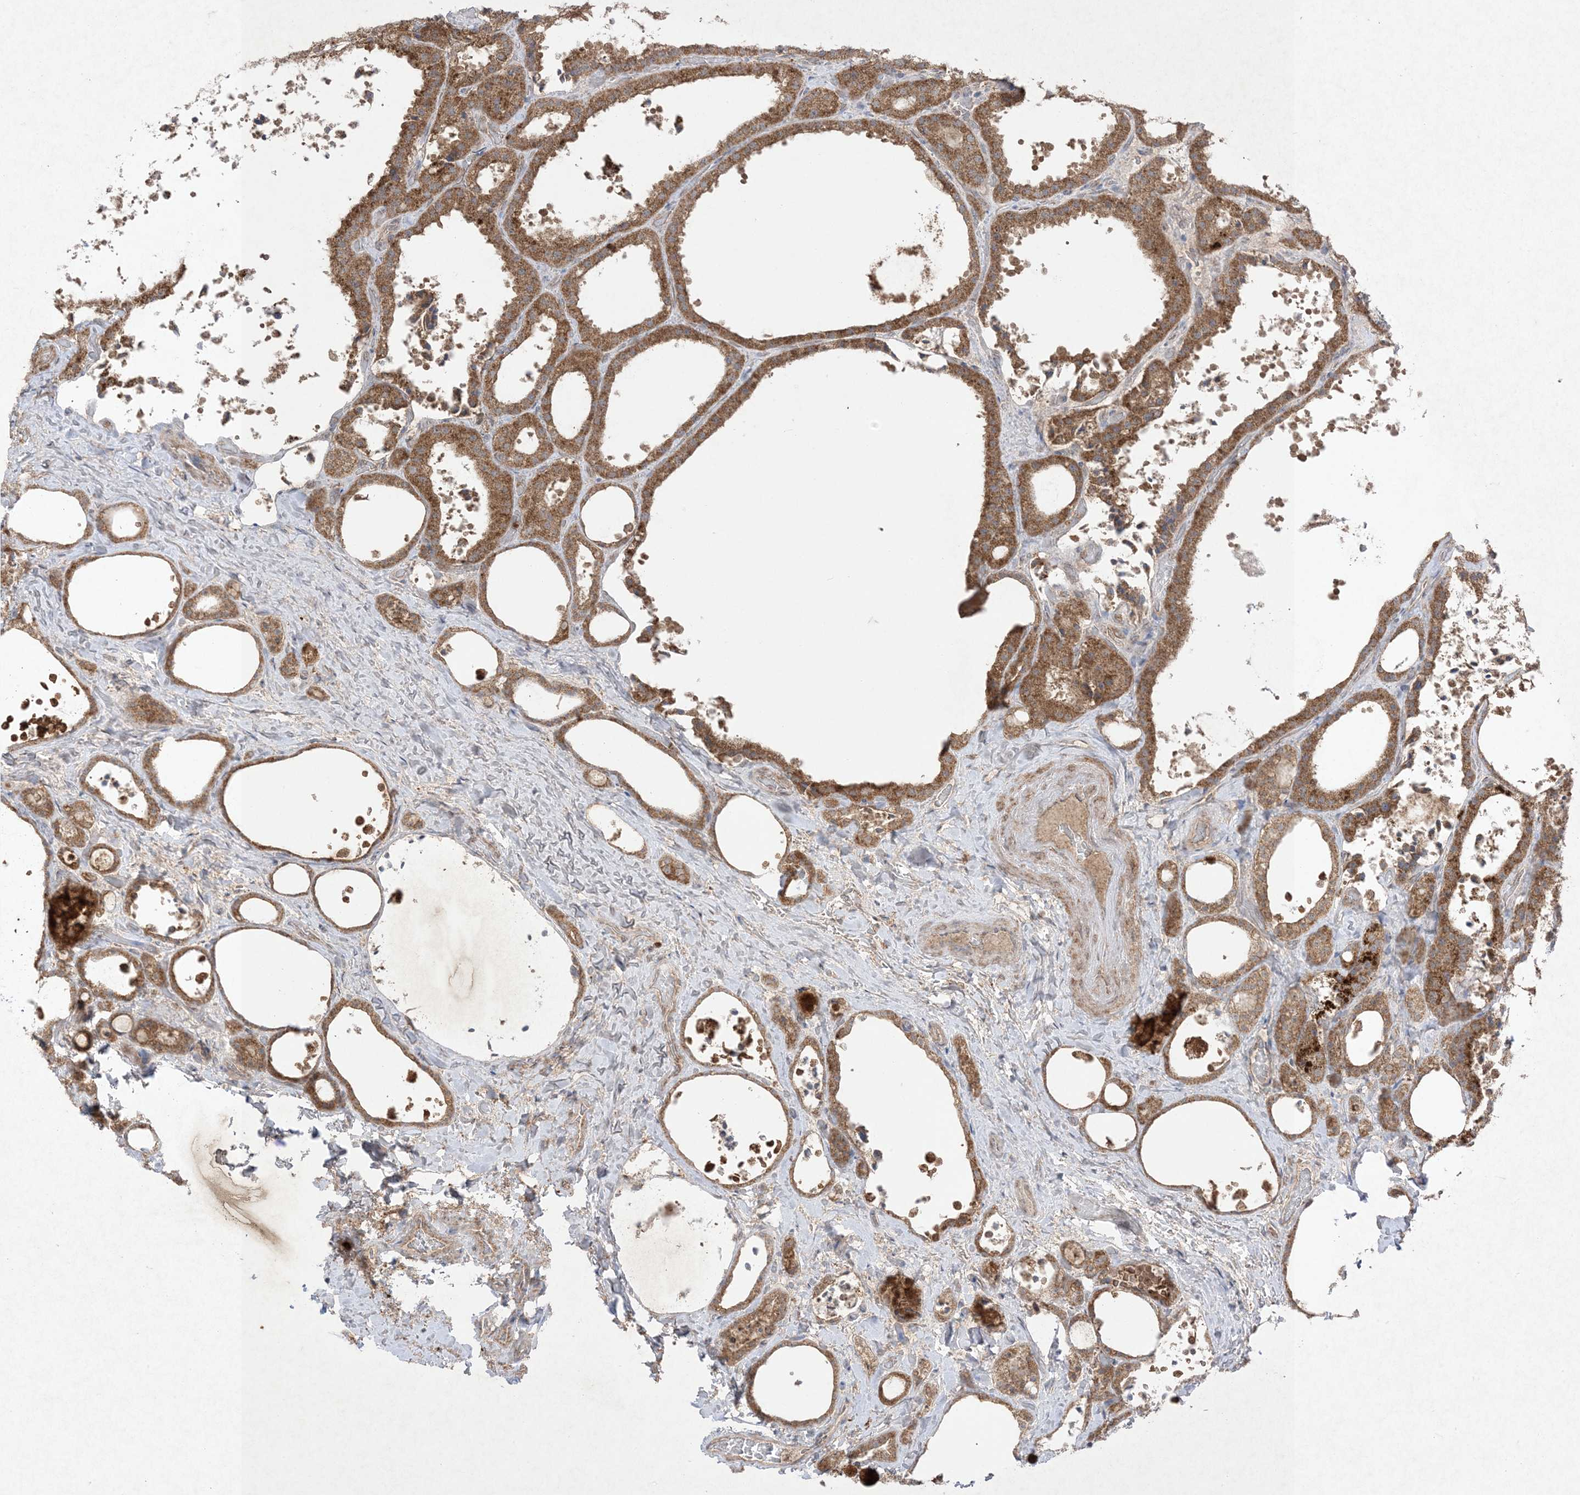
{"staining": {"intensity": "moderate", "quantity": ">75%", "location": "cytoplasmic/membranous"}, "tissue": "thyroid cancer", "cell_type": "Tumor cells", "image_type": "cancer", "snomed": [{"axis": "morphology", "description": "Papillary adenocarcinoma, NOS"}, {"axis": "topography", "description": "Thyroid gland"}], "caption": "Immunohistochemistry (IHC) micrograph of neoplastic tissue: thyroid cancer stained using IHC exhibits medium levels of moderate protein expression localized specifically in the cytoplasmic/membranous of tumor cells, appearing as a cytoplasmic/membranous brown color.", "gene": "UBE2C", "patient": {"sex": "male", "age": 77}}